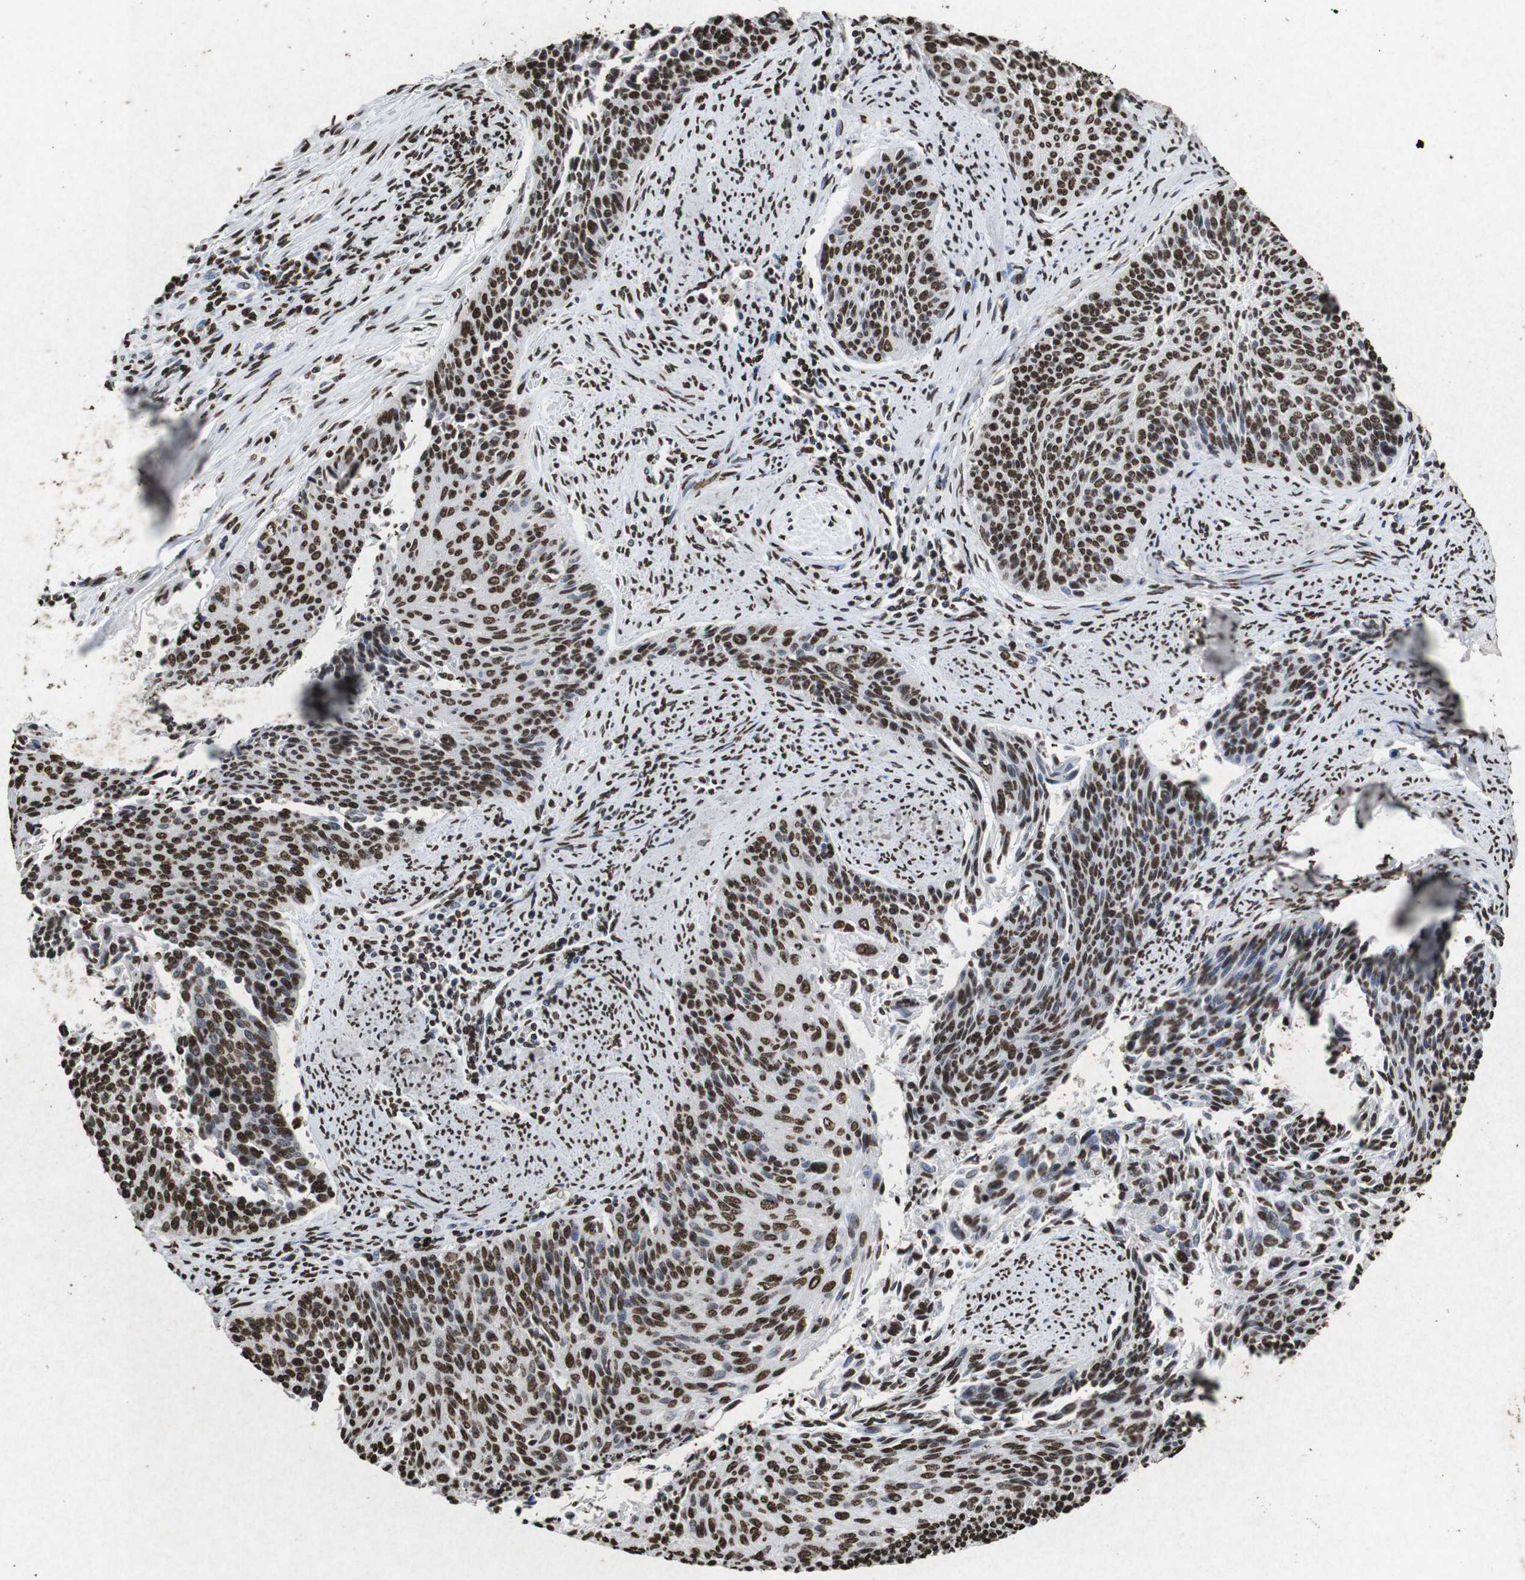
{"staining": {"intensity": "strong", "quantity": ">75%", "location": "nuclear"}, "tissue": "cervical cancer", "cell_type": "Tumor cells", "image_type": "cancer", "snomed": [{"axis": "morphology", "description": "Squamous cell carcinoma, NOS"}, {"axis": "topography", "description": "Cervix"}], "caption": "High-magnification brightfield microscopy of squamous cell carcinoma (cervical) stained with DAB (3,3'-diaminobenzidine) (brown) and counterstained with hematoxylin (blue). tumor cells exhibit strong nuclear staining is appreciated in approximately>75% of cells.", "gene": "MDM2", "patient": {"sex": "female", "age": 55}}